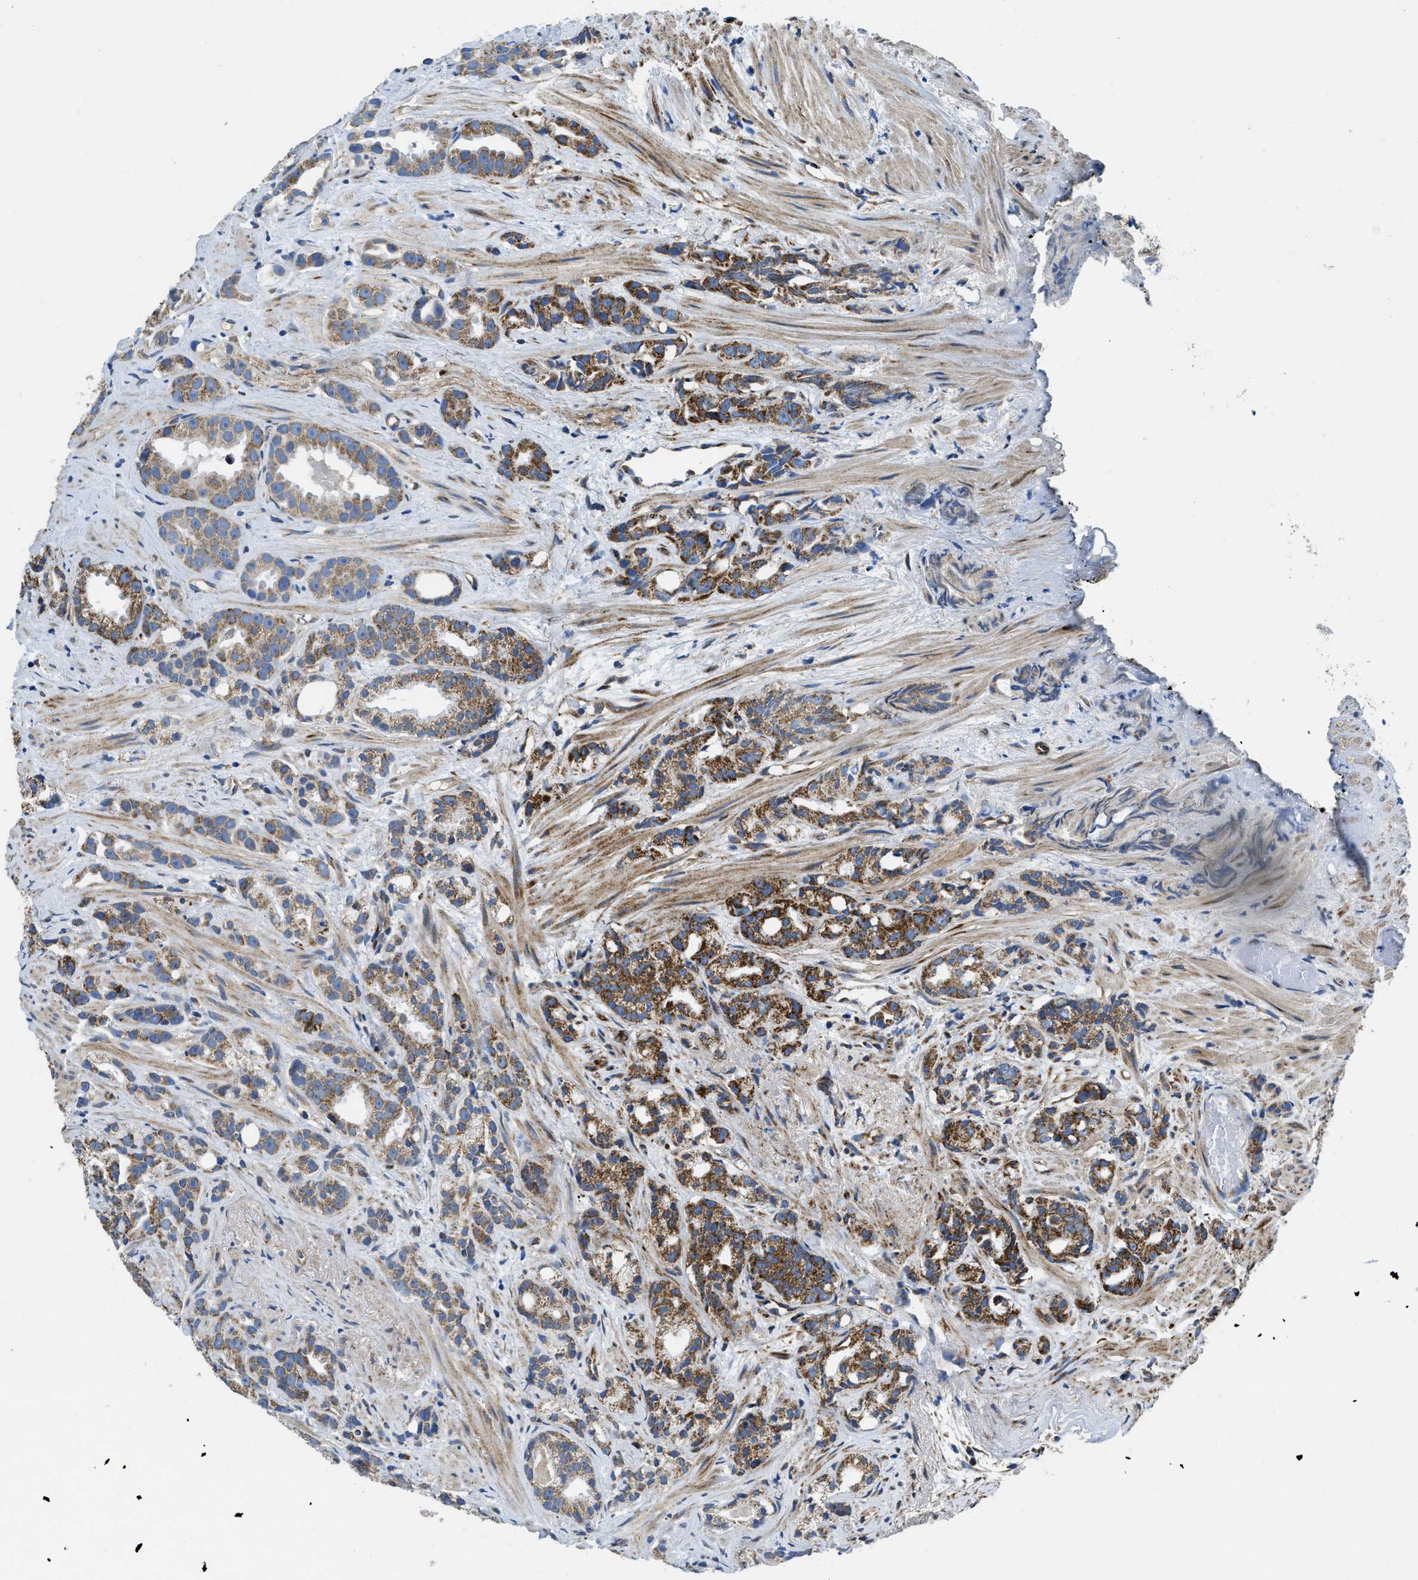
{"staining": {"intensity": "strong", "quantity": ">75%", "location": "cytoplasmic/membranous"}, "tissue": "prostate cancer", "cell_type": "Tumor cells", "image_type": "cancer", "snomed": [{"axis": "morphology", "description": "Adenocarcinoma, Low grade"}, {"axis": "topography", "description": "Prostate"}], "caption": "The image exhibits staining of prostate low-grade adenocarcinoma, revealing strong cytoplasmic/membranous protein staining (brown color) within tumor cells.", "gene": "STK33", "patient": {"sex": "male", "age": 89}}